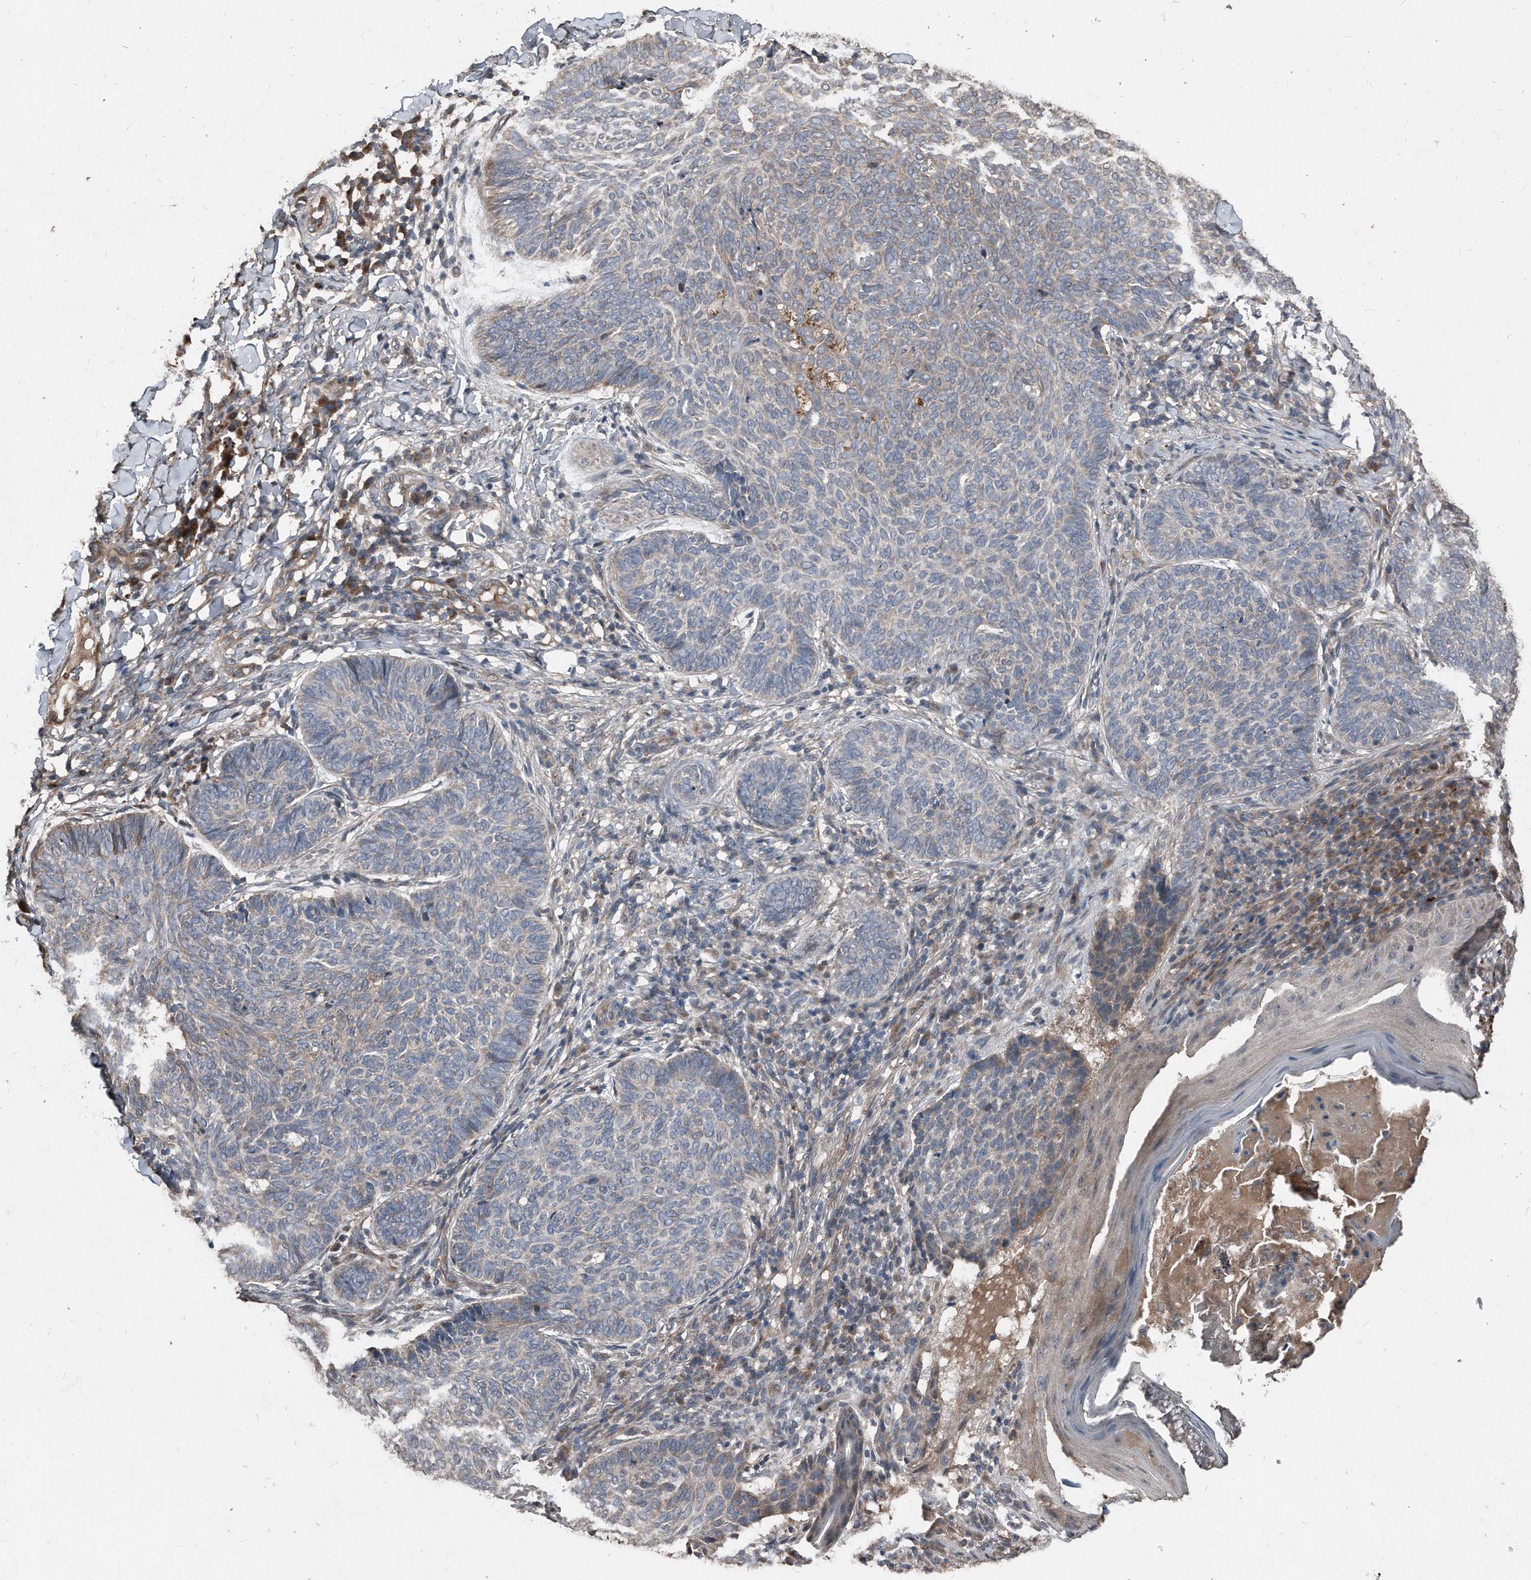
{"staining": {"intensity": "weak", "quantity": "<25%", "location": "cytoplasmic/membranous"}, "tissue": "skin cancer", "cell_type": "Tumor cells", "image_type": "cancer", "snomed": [{"axis": "morphology", "description": "Normal tissue, NOS"}, {"axis": "morphology", "description": "Basal cell carcinoma"}, {"axis": "topography", "description": "Skin"}], "caption": "This is an immunohistochemistry histopathology image of basal cell carcinoma (skin). There is no staining in tumor cells.", "gene": "ANKRD10", "patient": {"sex": "male", "age": 50}}